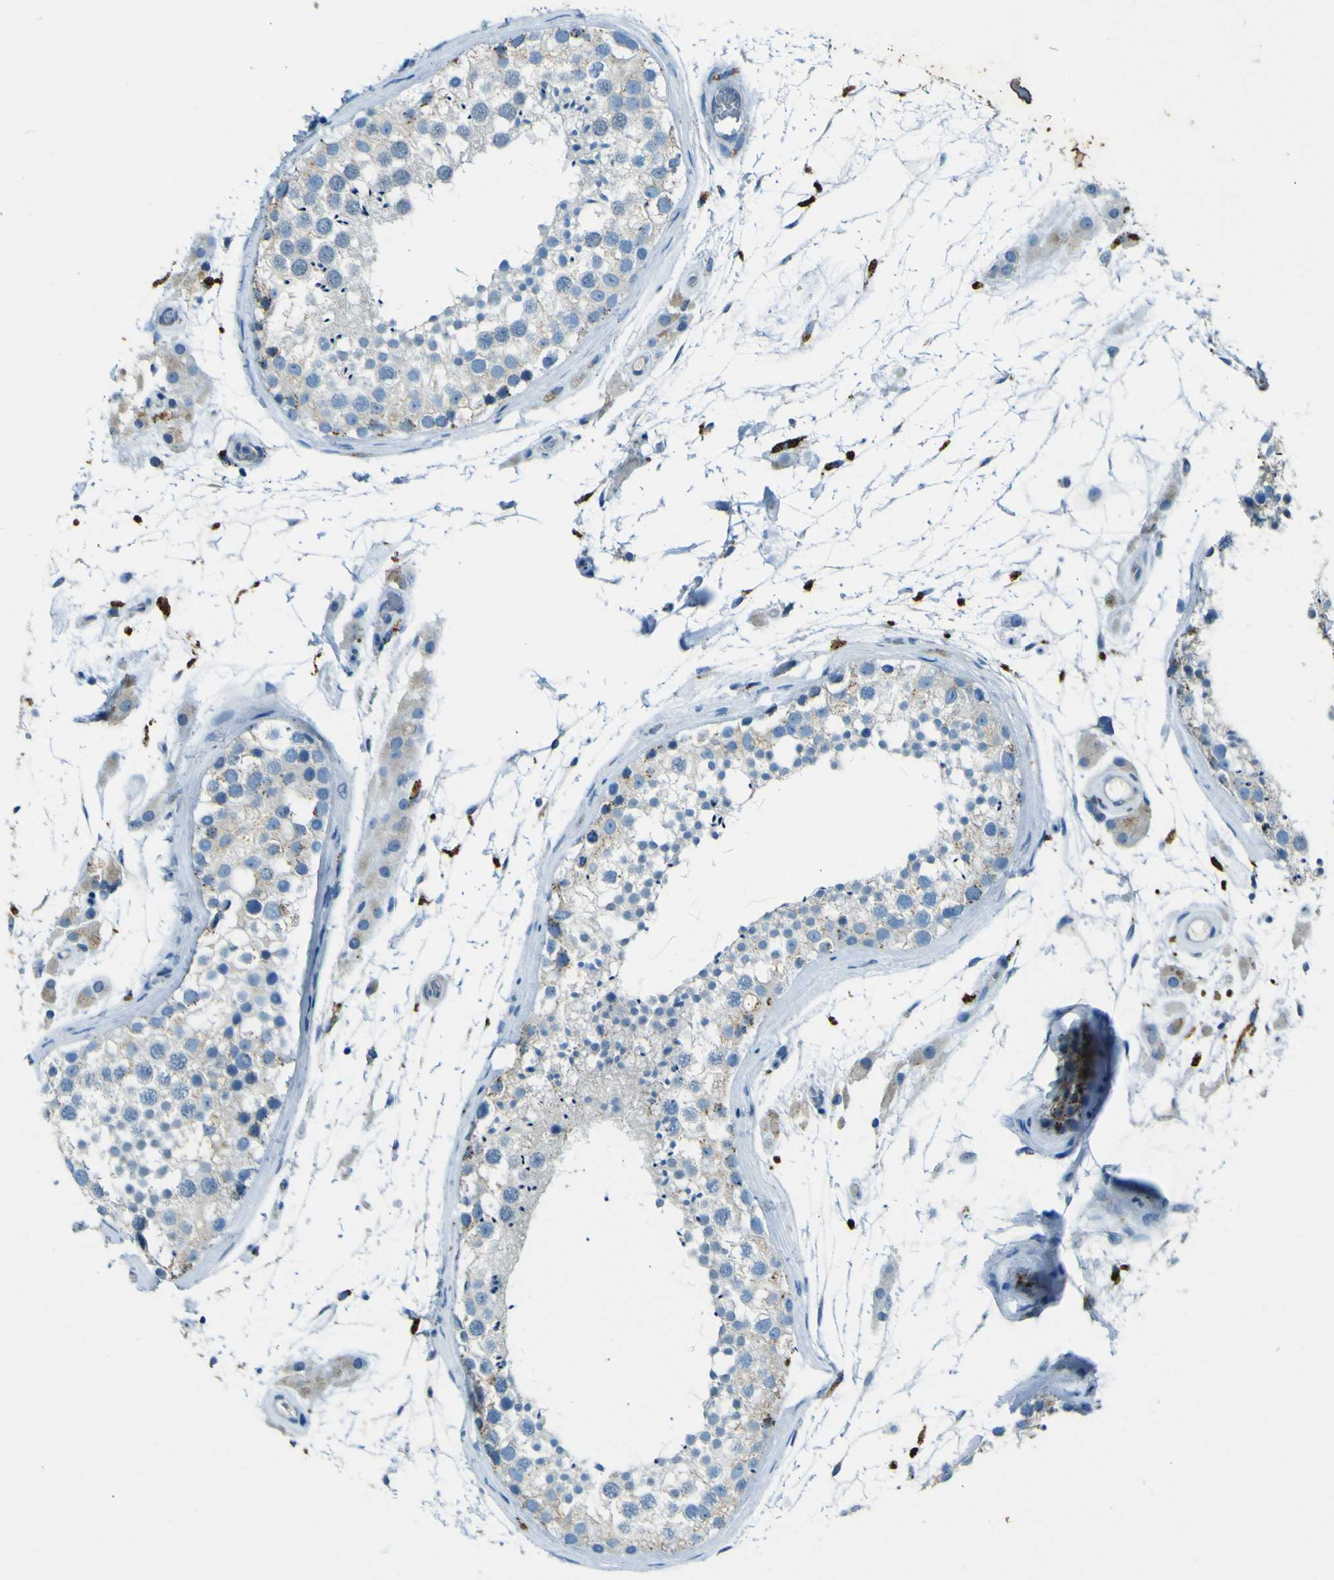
{"staining": {"intensity": "negative", "quantity": "none", "location": "none"}, "tissue": "testis", "cell_type": "Cells in seminiferous ducts", "image_type": "normal", "snomed": [{"axis": "morphology", "description": "Normal tissue, NOS"}, {"axis": "topography", "description": "Testis"}], "caption": "Immunohistochemistry micrograph of unremarkable testis: human testis stained with DAB (3,3'-diaminobenzidine) shows no significant protein expression in cells in seminiferous ducts.", "gene": "PDE9A", "patient": {"sex": "male", "age": 46}}